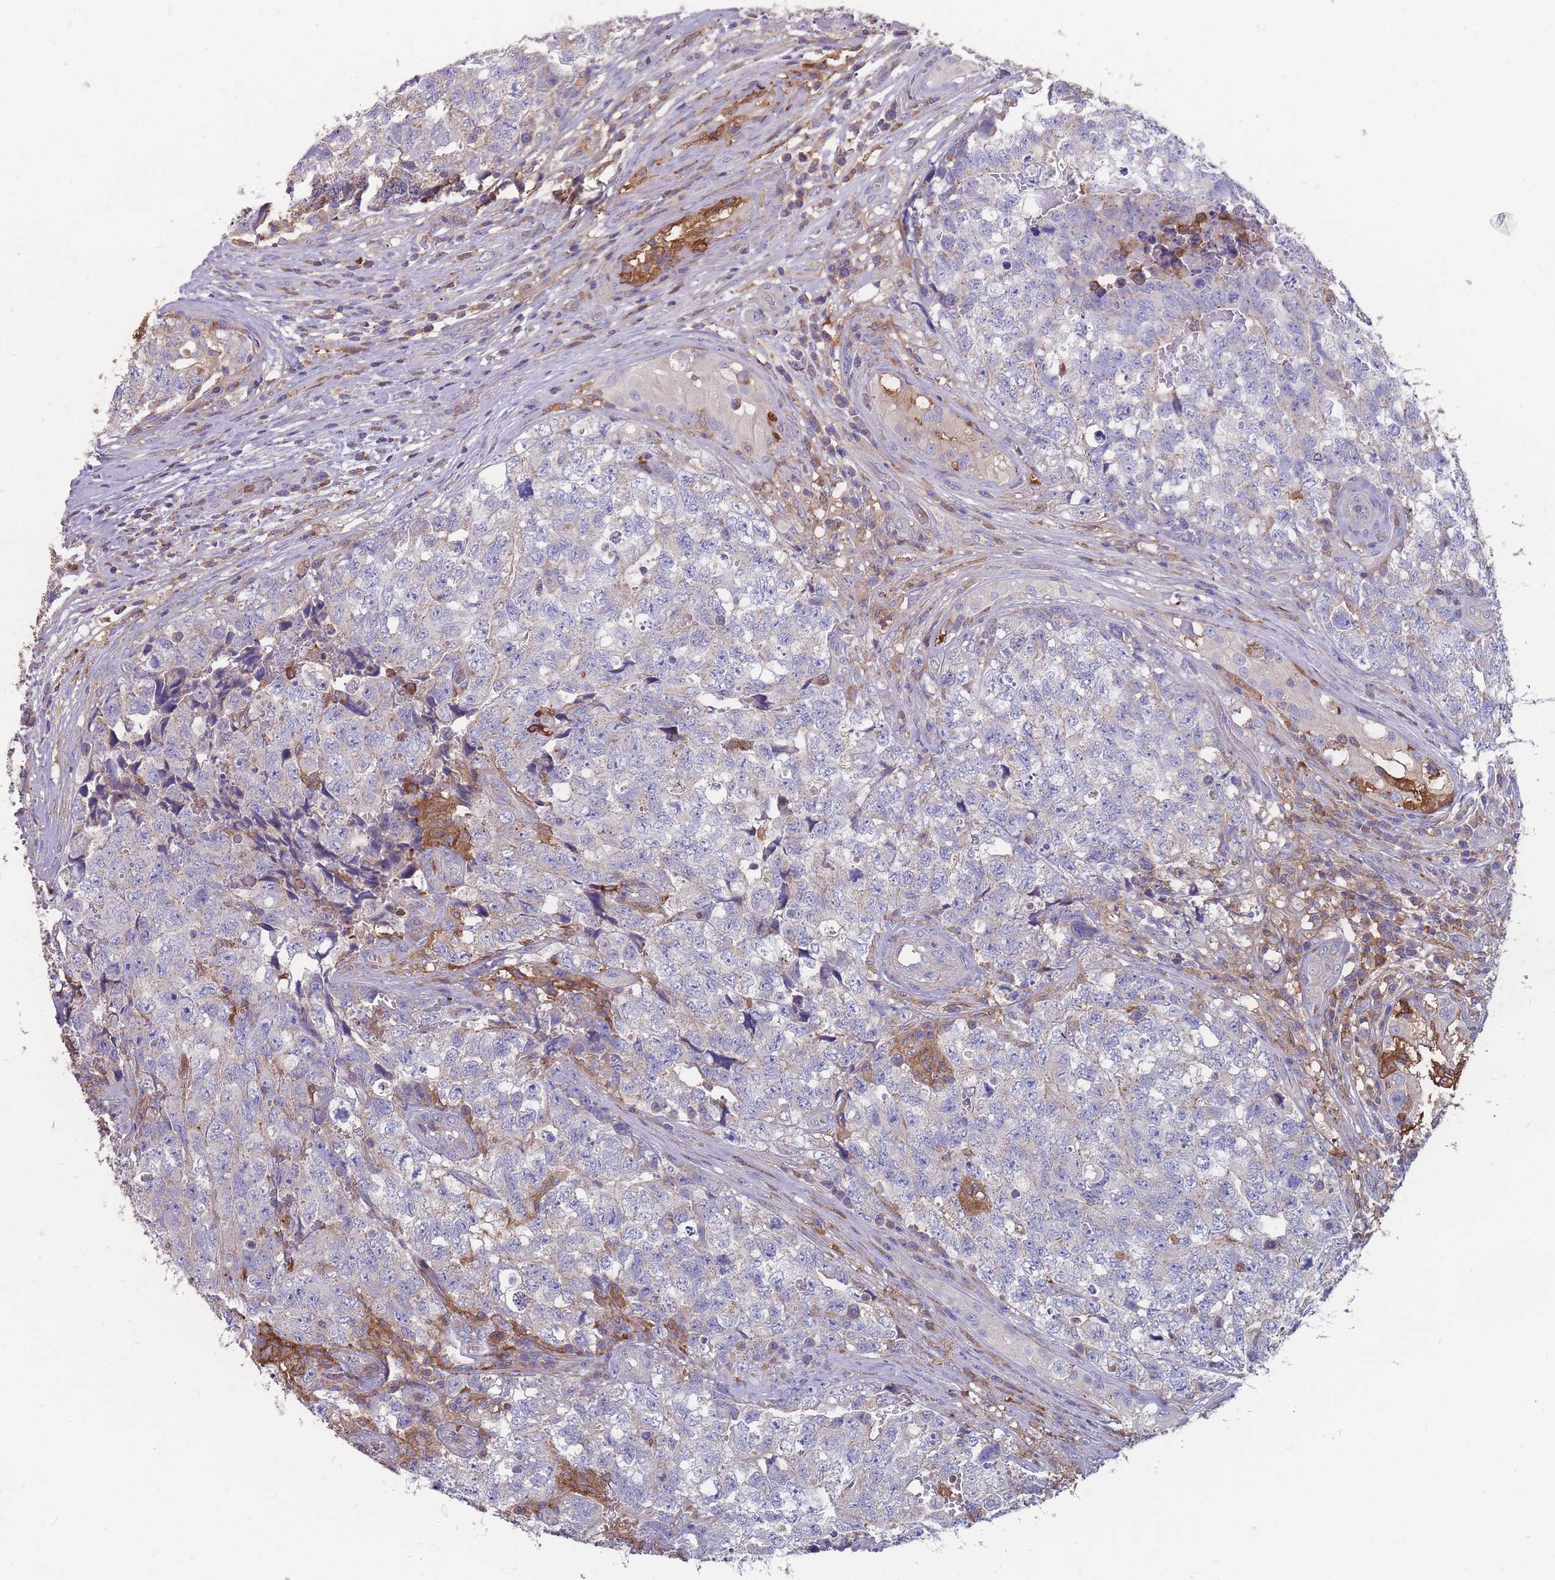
{"staining": {"intensity": "negative", "quantity": "none", "location": "none"}, "tissue": "testis cancer", "cell_type": "Tumor cells", "image_type": "cancer", "snomed": [{"axis": "morphology", "description": "Carcinoma, Embryonal, NOS"}, {"axis": "topography", "description": "Testis"}], "caption": "This histopathology image is of embryonal carcinoma (testis) stained with IHC to label a protein in brown with the nuclei are counter-stained blue. There is no positivity in tumor cells.", "gene": "CD33", "patient": {"sex": "male", "age": 31}}